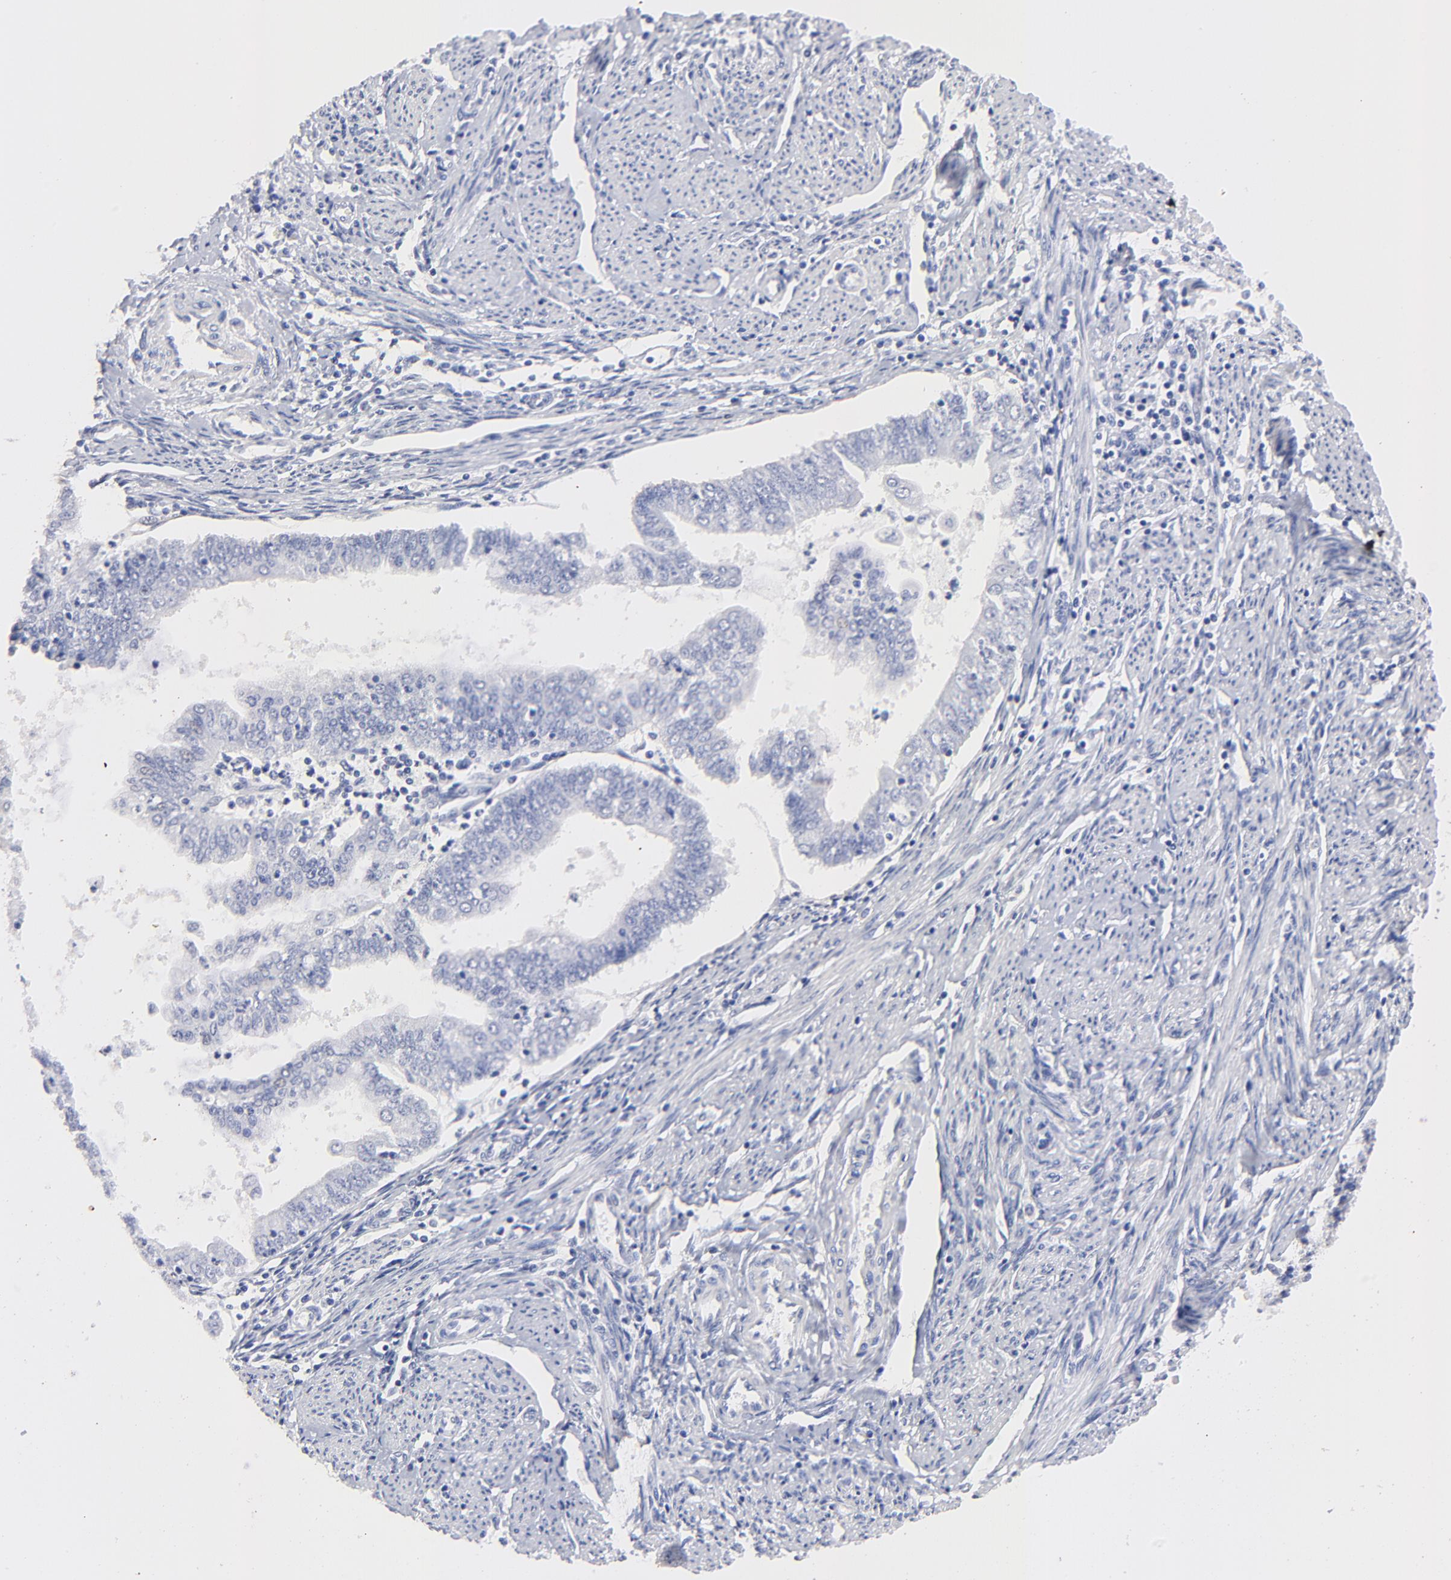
{"staining": {"intensity": "negative", "quantity": "none", "location": "none"}, "tissue": "endometrial cancer", "cell_type": "Tumor cells", "image_type": "cancer", "snomed": [{"axis": "morphology", "description": "Adenocarcinoma, NOS"}, {"axis": "topography", "description": "Endometrium"}], "caption": "High power microscopy image of an immunohistochemistry (IHC) photomicrograph of endometrial adenocarcinoma, revealing no significant expression in tumor cells.", "gene": "HORMAD2", "patient": {"sex": "female", "age": 75}}